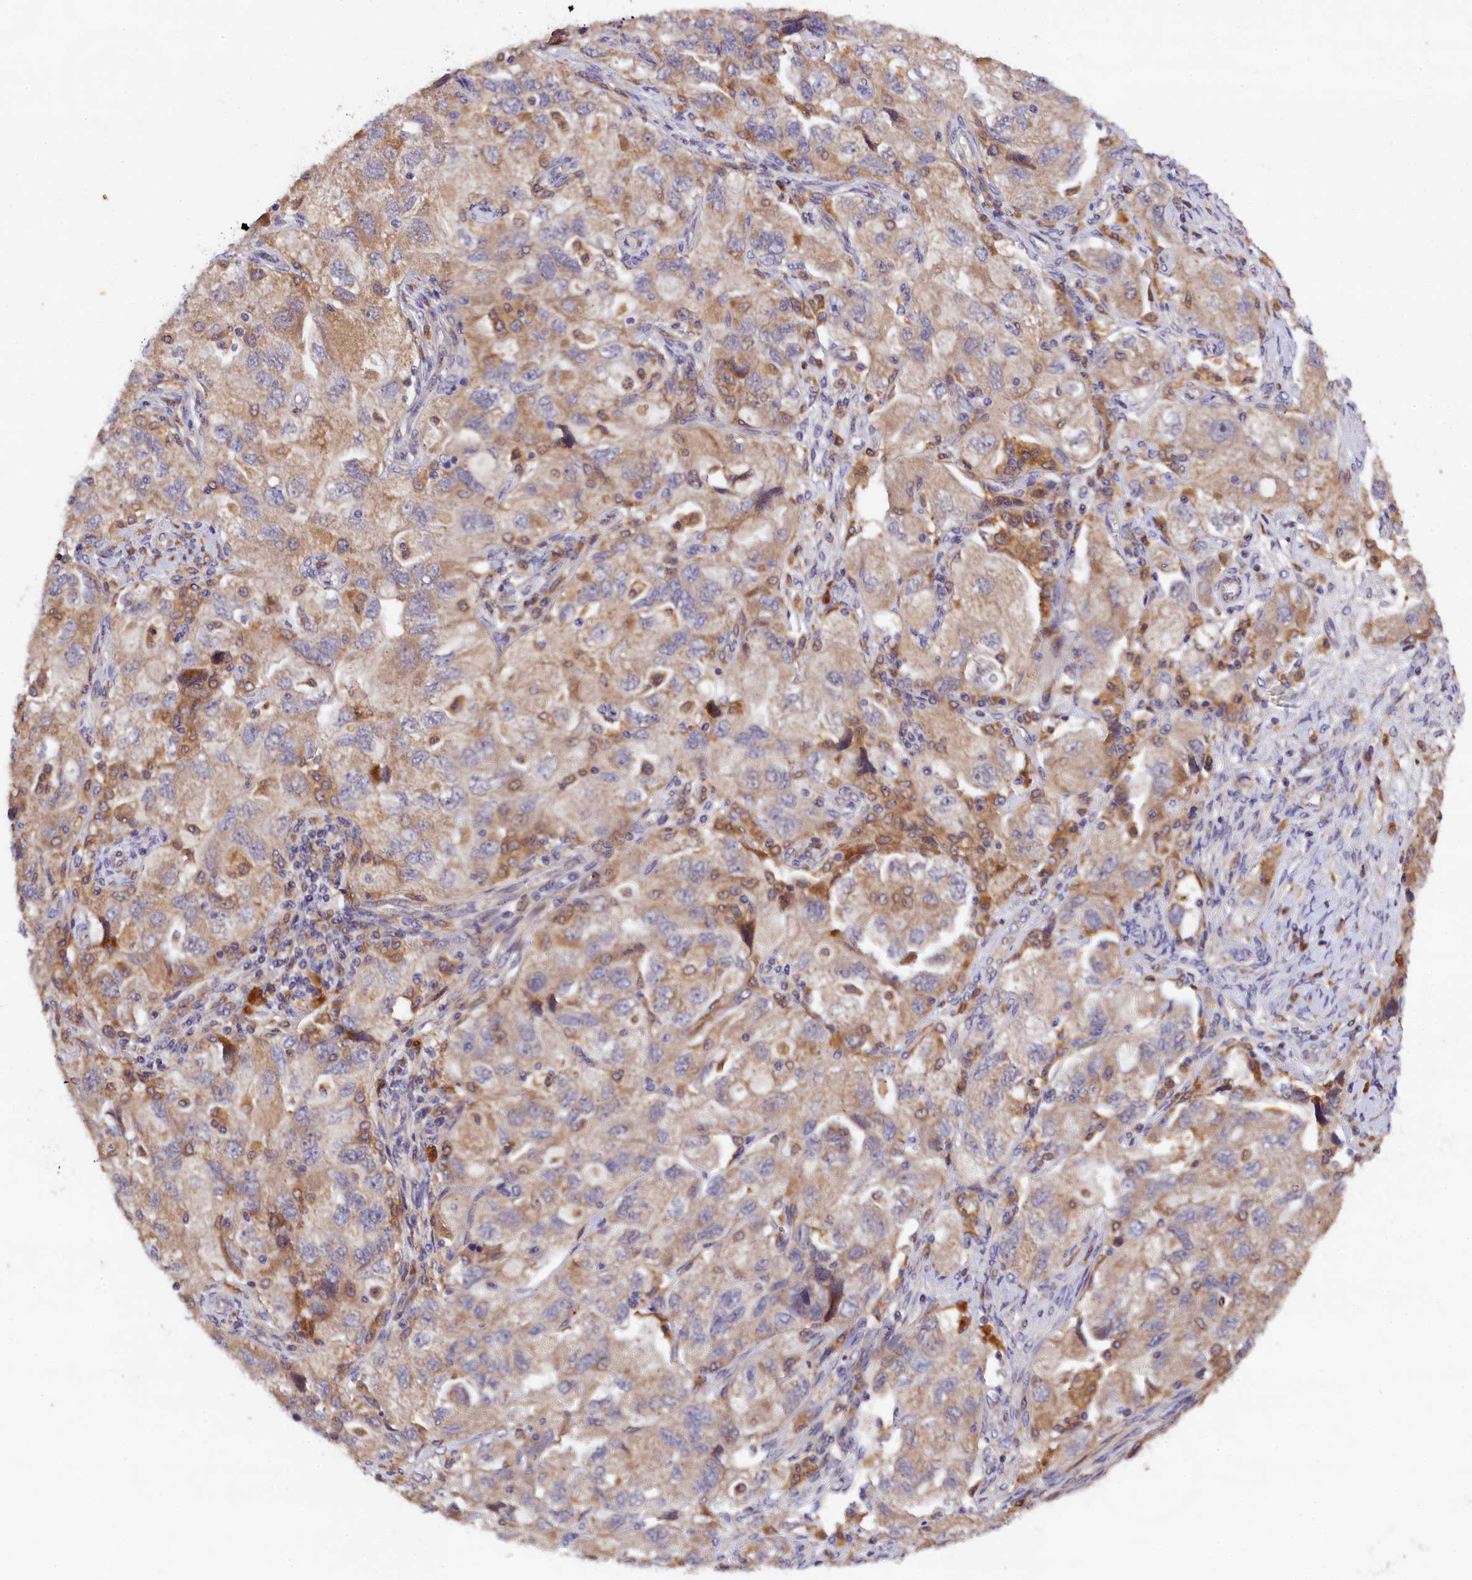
{"staining": {"intensity": "moderate", "quantity": "25%-75%", "location": "cytoplasmic/membranous"}, "tissue": "ovarian cancer", "cell_type": "Tumor cells", "image_type": "cancer", "snomed": [{"axis": "morphology", "description": "Carcinoma, NOS"}, {"axis": "morphology", "description": "Cystadenocarcinoma, serous, NOS"}, {"axis": "topography", "description": "Ovary"}], "caption": "This photomicrograph shows immunohistochemistry (IHC) staining of human serous cystadenocarcinoma (ovarian), with medium moderate cytoplasmic/membranous expression in approximately 25%-75% of tumor cells.", "gene": "NAIP", "patient": {"sex": "female", "age": 69}}